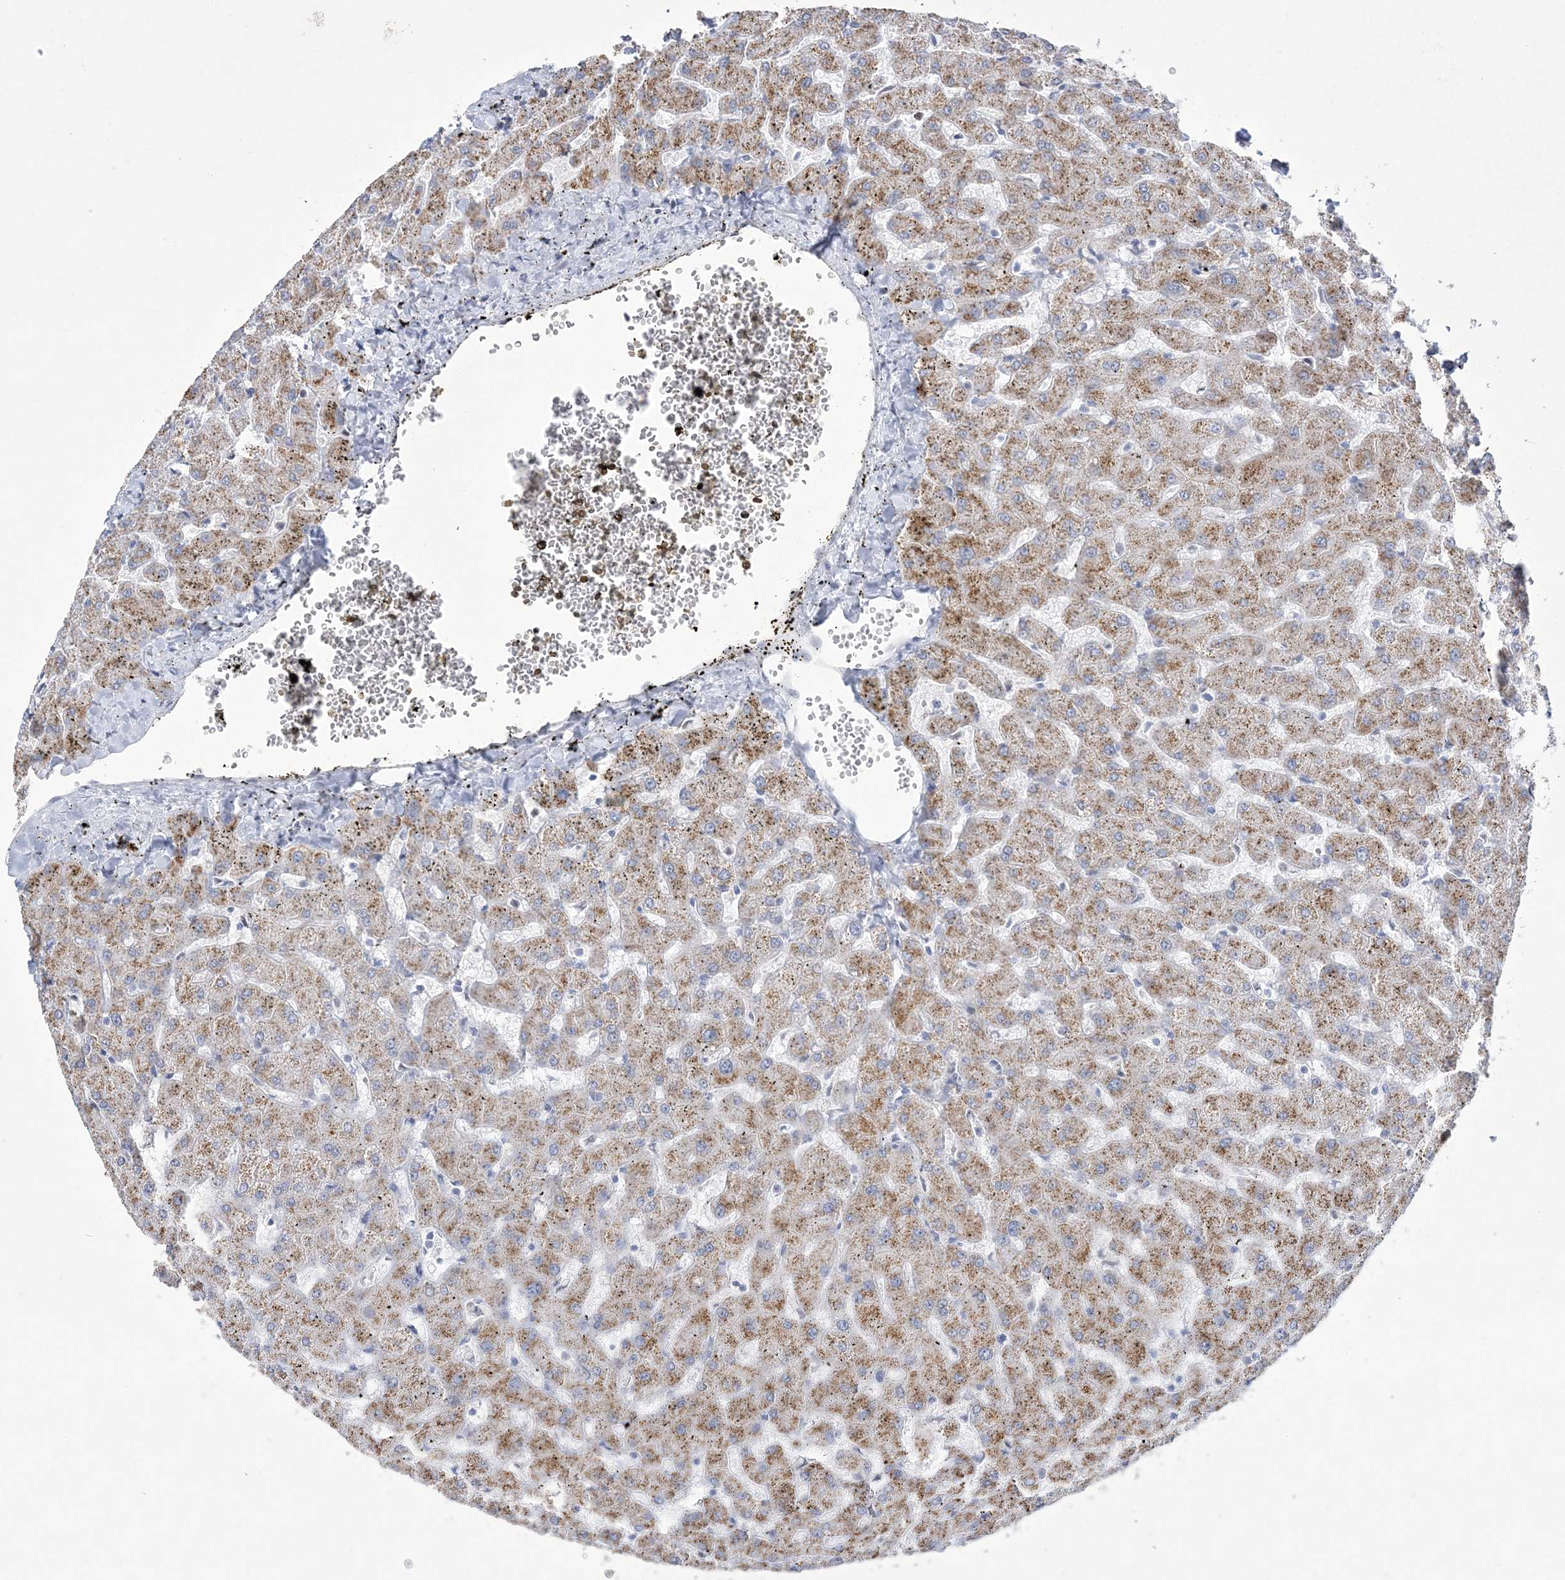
{"staining": {"intensity": "negative", "quantity": "none", "location": "none"}, "tissue": "liver", "cell_type": "Cholangiocytes", "image_type": "normal", "snomed": [{"axis": "morphology", "description": "Normal tissue, NOS"}, {"axis": "topography", "description": "Liver"}], "caption": "Human liver stained for a protein using IHC displays no staining in cholangiocytes.", "gene": "WDR27", "patient": {"sex": "female", "age": 63}}